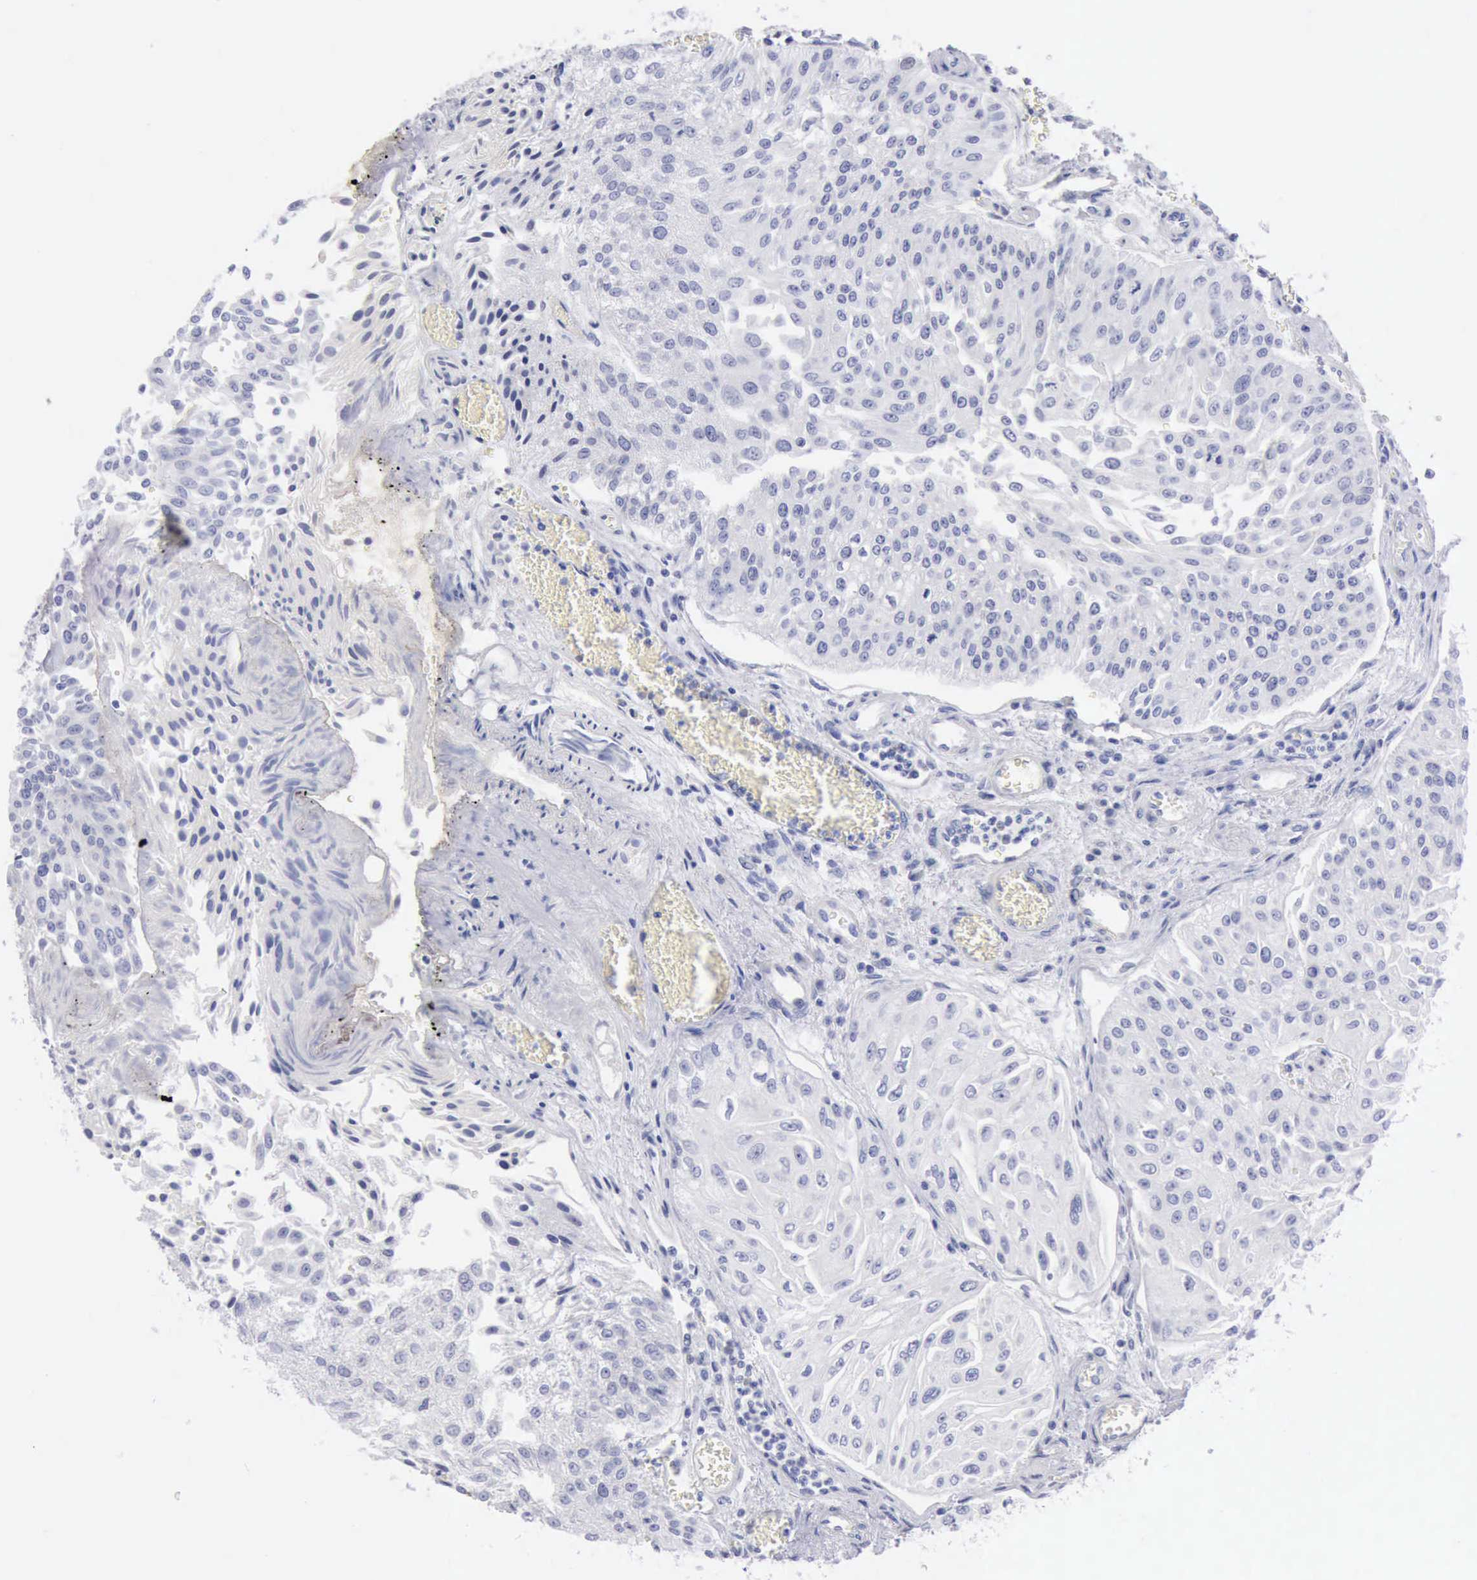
{"staining": {"intensity": "negative", "quantity": "none", "location": "none"}, "tissue": "urothelial cancer", "cell_type": "Tumor cells", "image_type": "cancer", "snomed": [{"axis": "morphology", "description": "Urothelial carcinoma, Low grade"}, {"axis": "topography", "description": "Urinary bladder"}], "caption": "Immunohistochemistry of low-grade urothelial carcinoma displays no positivity in tumor cells.", "gene": "ANGEL1", "patient": {"sex": "male", "age": 86}}